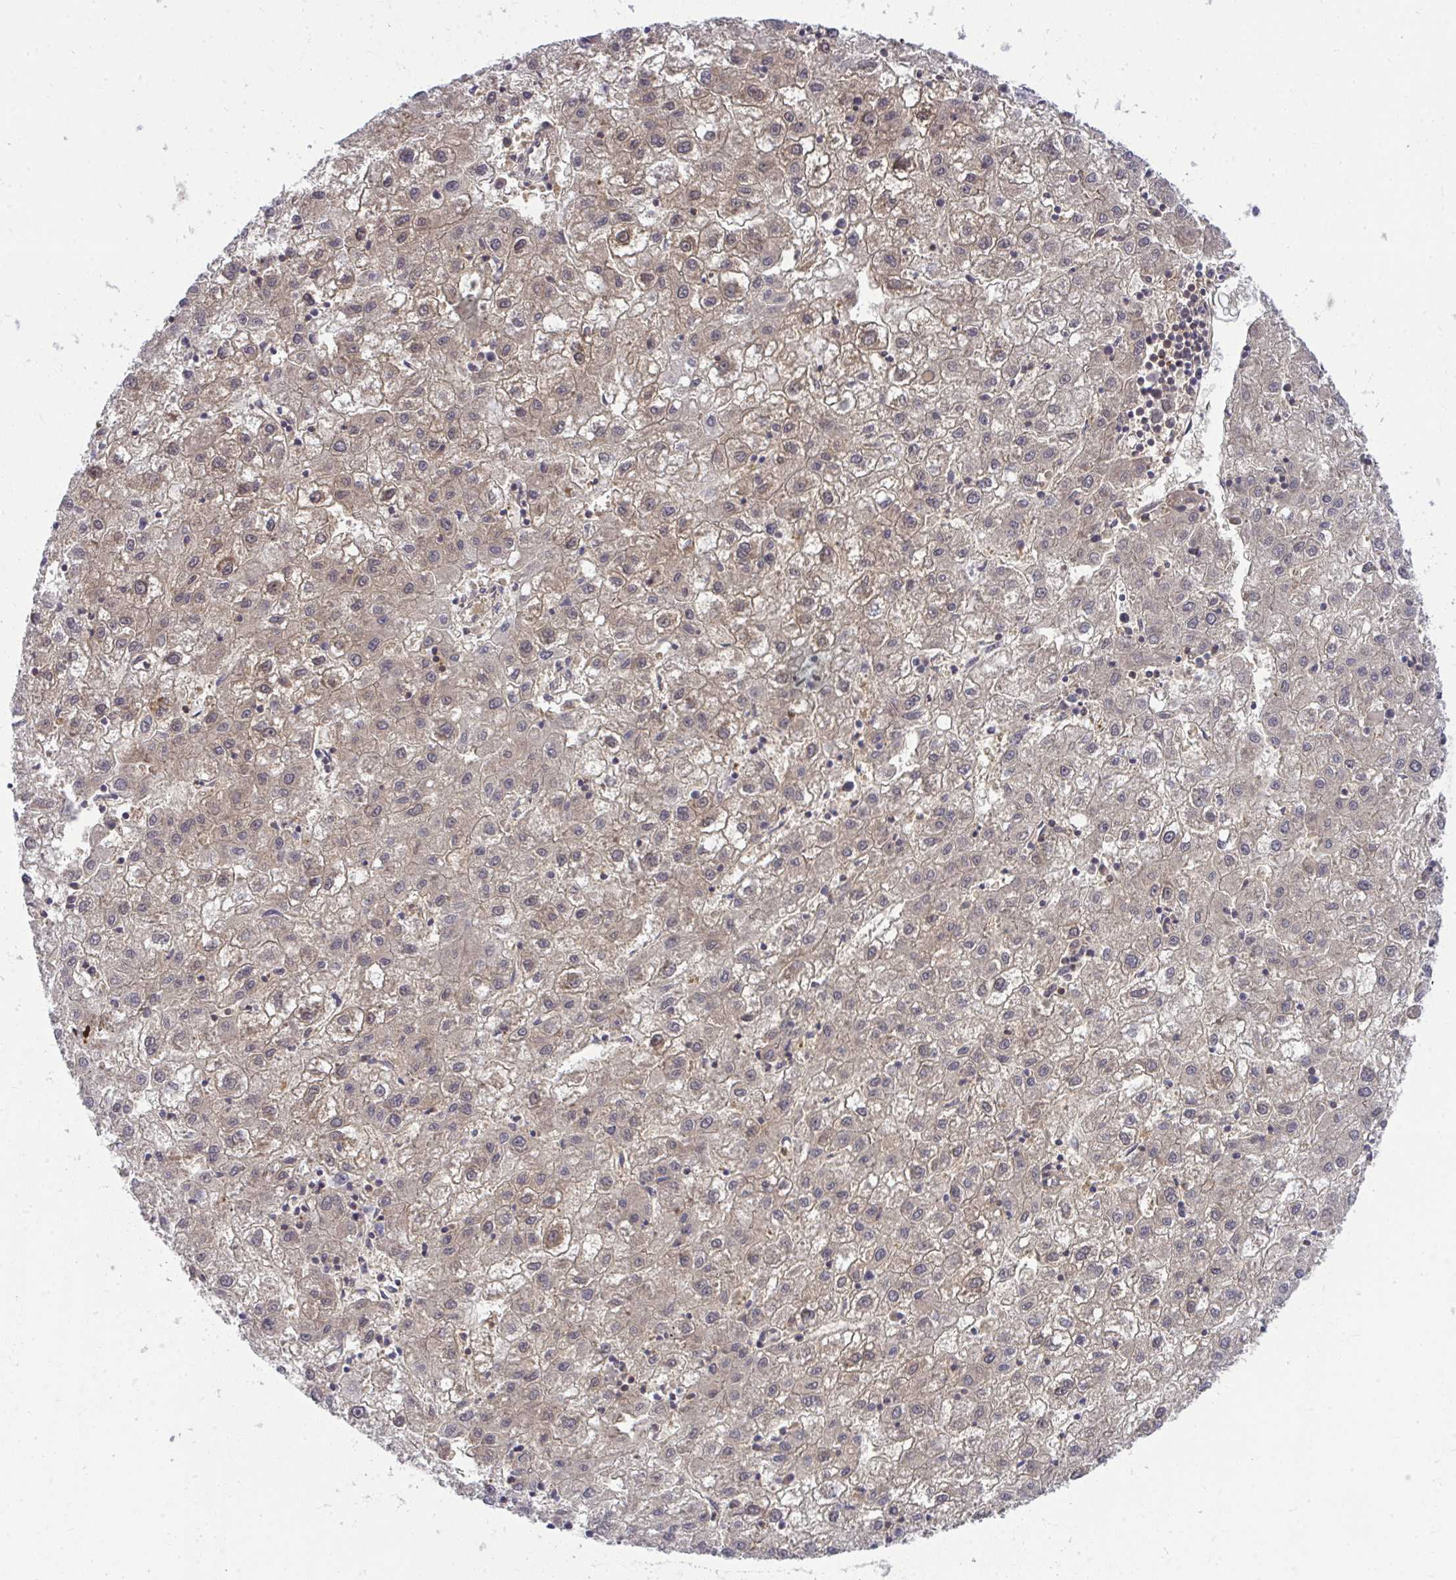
{"staining": {"intensity": "weak", "quantity": "<25%", "location": "cytoplasmic/membranous"}, "tissue": "liver cancer", "cell_type": "Tumor cells", "image_type": "cancer", "snomed": [{"axis": "morphology", "description": "Carcinoma, Hepatocellular, NOS"}, {"axis": "topography", "description": "Liver"}], "caption": "Image shows no significant protein staining in tumor cells of hepatocellular carcinoma (liver).", "gene": "HDHD2", "patient": {"sex": "male", "age": 72}}